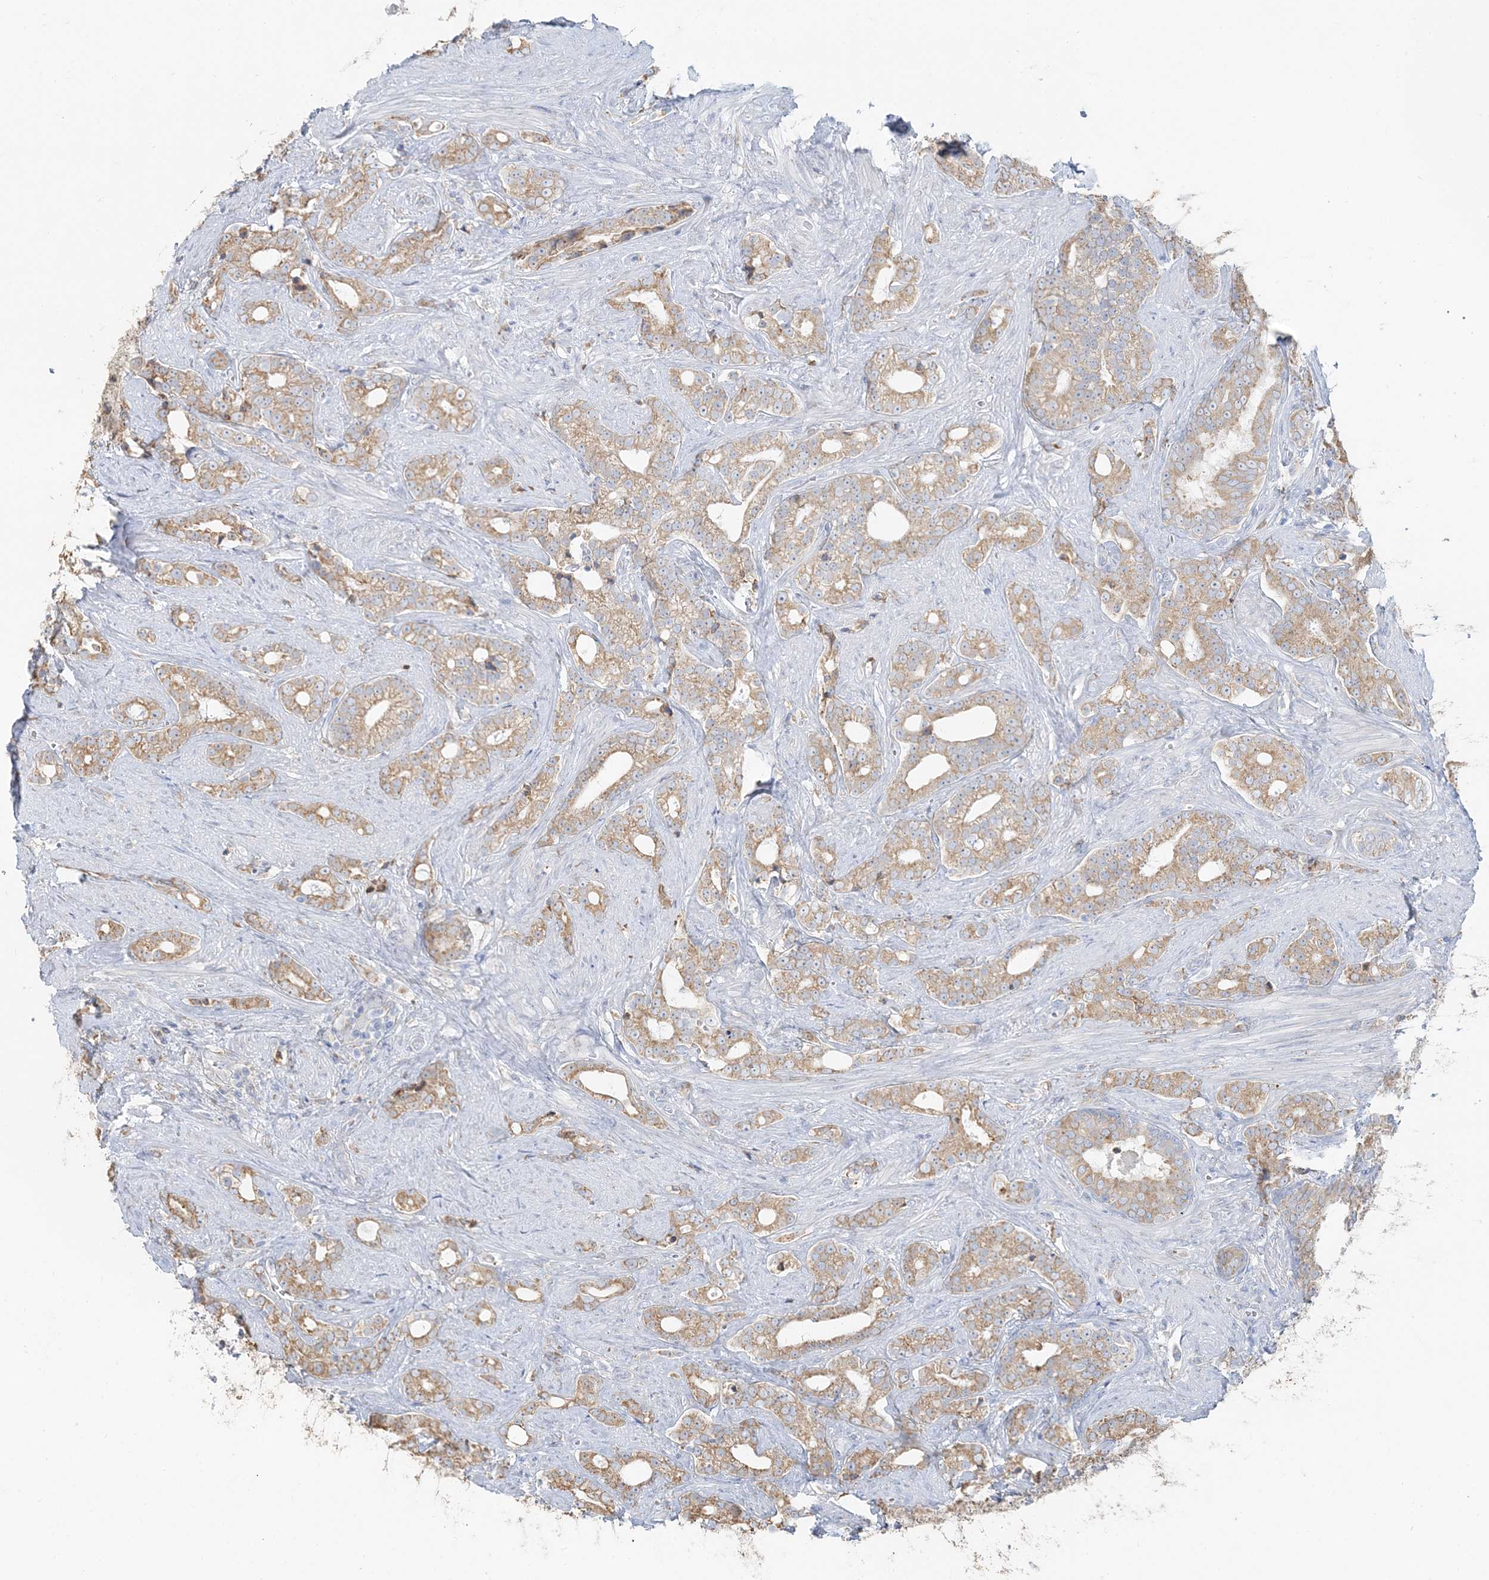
{"staining": {"intensity": "moderate", "quantity": ">75%", "location": "cytoplasmic/membranous"}, "tissue": "prostate cancer", "cell_type": "Tumor cells", "image_type": "cancer", "snomed": [{"axis": "morphology", "description": "Adenocarcinoma, High grade"}, {"axis": "topography", "description": "Prostate and seminal vesicle, NOS"}], "caption": "A photomicrograph of human high-grade adenocarcinoma (prostate) stained for a protein exhibits moderate cytoplasmic/membranous brown staining in tumor cells.", "gene": "TBC1D5", "patient": {"sex": "male", "age": 67}}